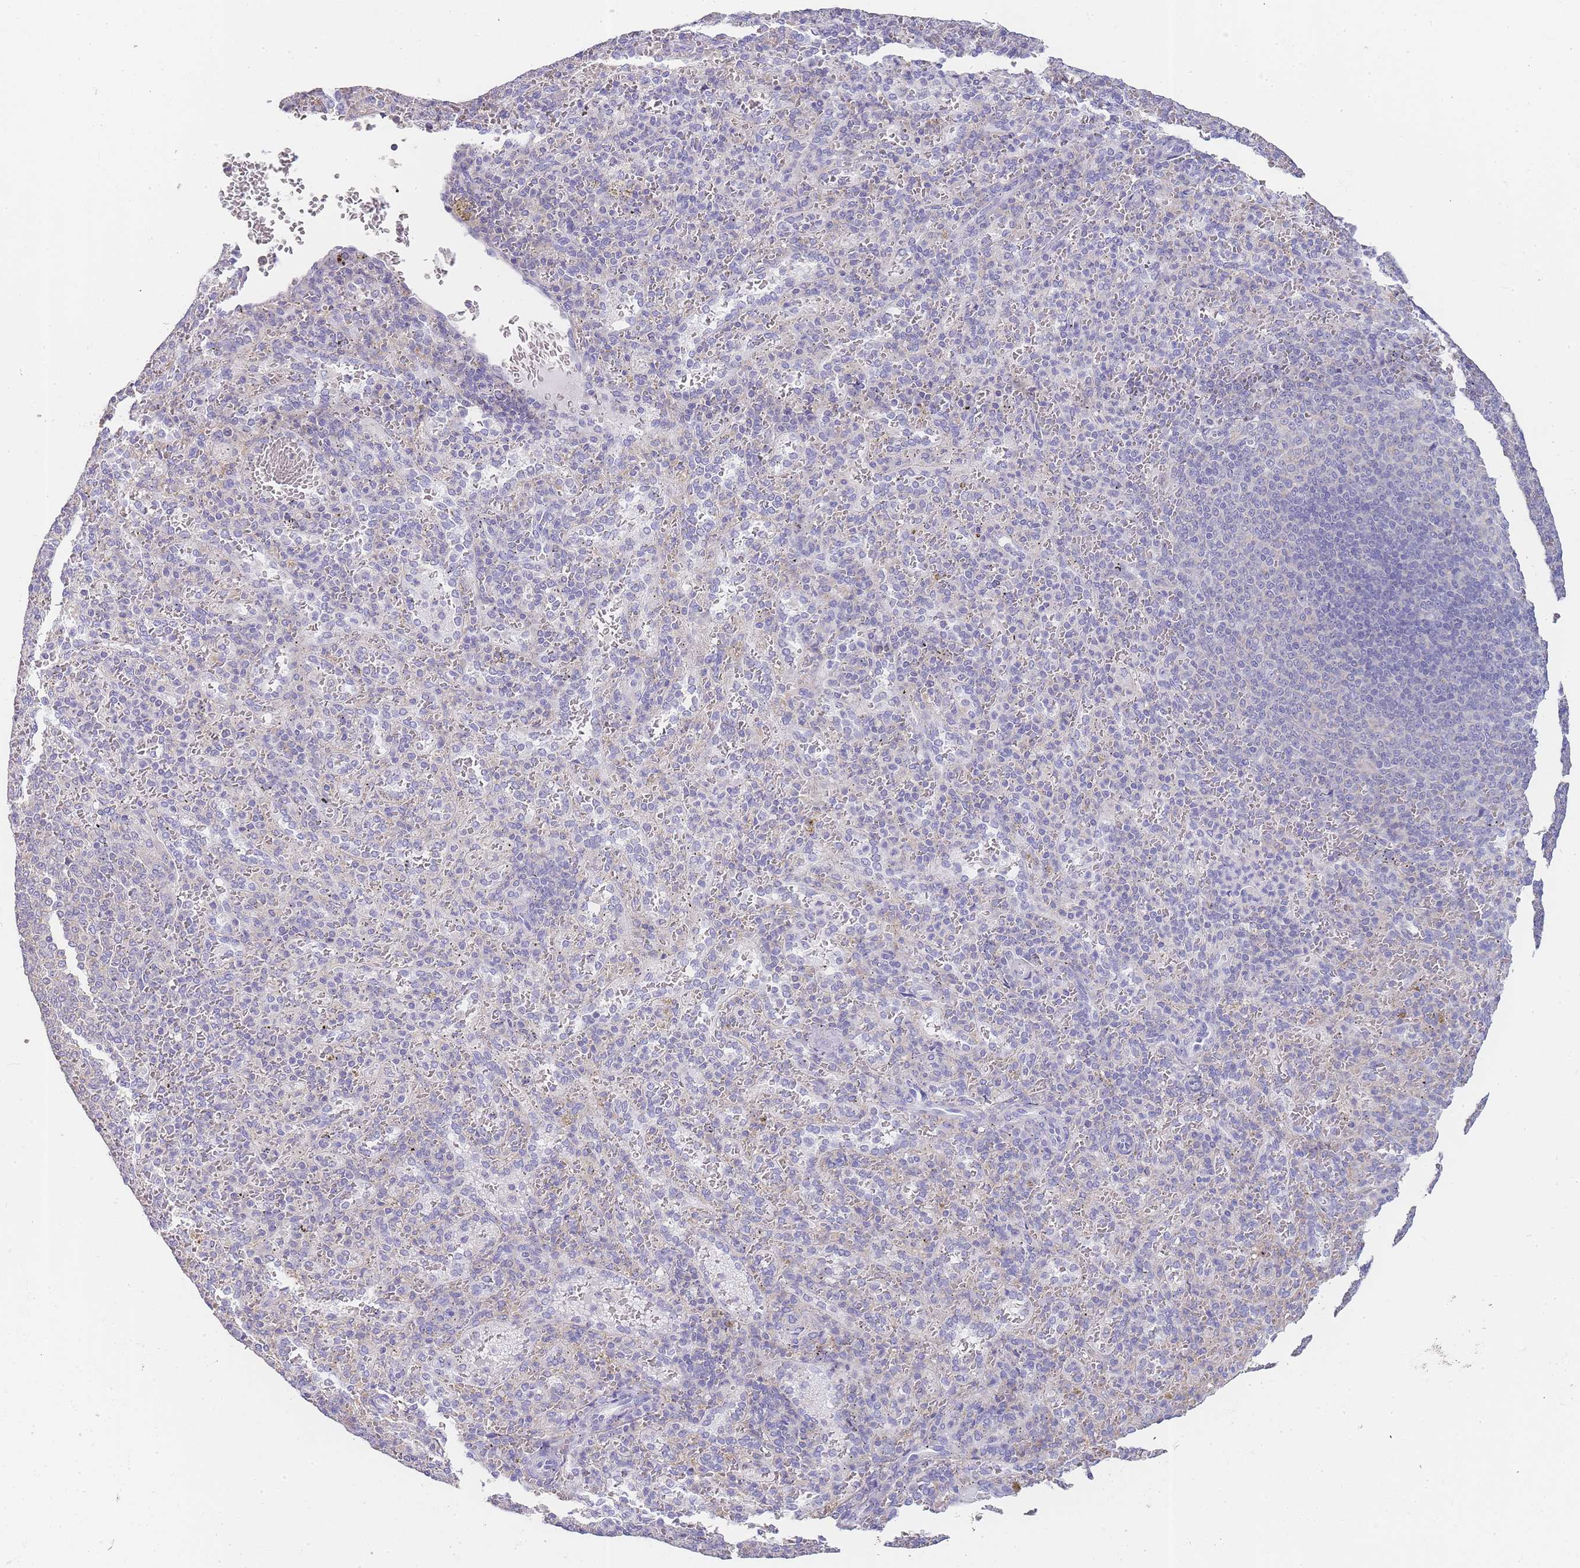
{"staining": {"intensity": "negative", "quantity": "none", "location": "none"}, "tissue": "spleen", "cell_type": "Cells in red pulp", "image_type": "normal", "snomed": [{"axis": "morphology", "description": "Normal tissue, NOS"}, {"axis": "topography", "description": "Spleen"}], "caption": "Immunohistochemistry (IHC) histopathology image of normal spleen: spleen stained with DAB (3,3'-diaminobenzidine) shows no significant protein positivity in cells in red pulp. (IHC, brightfield microscopy, high magnification).", "gene": "NOP14", "patient": {"sex": "female", "age": 21}}